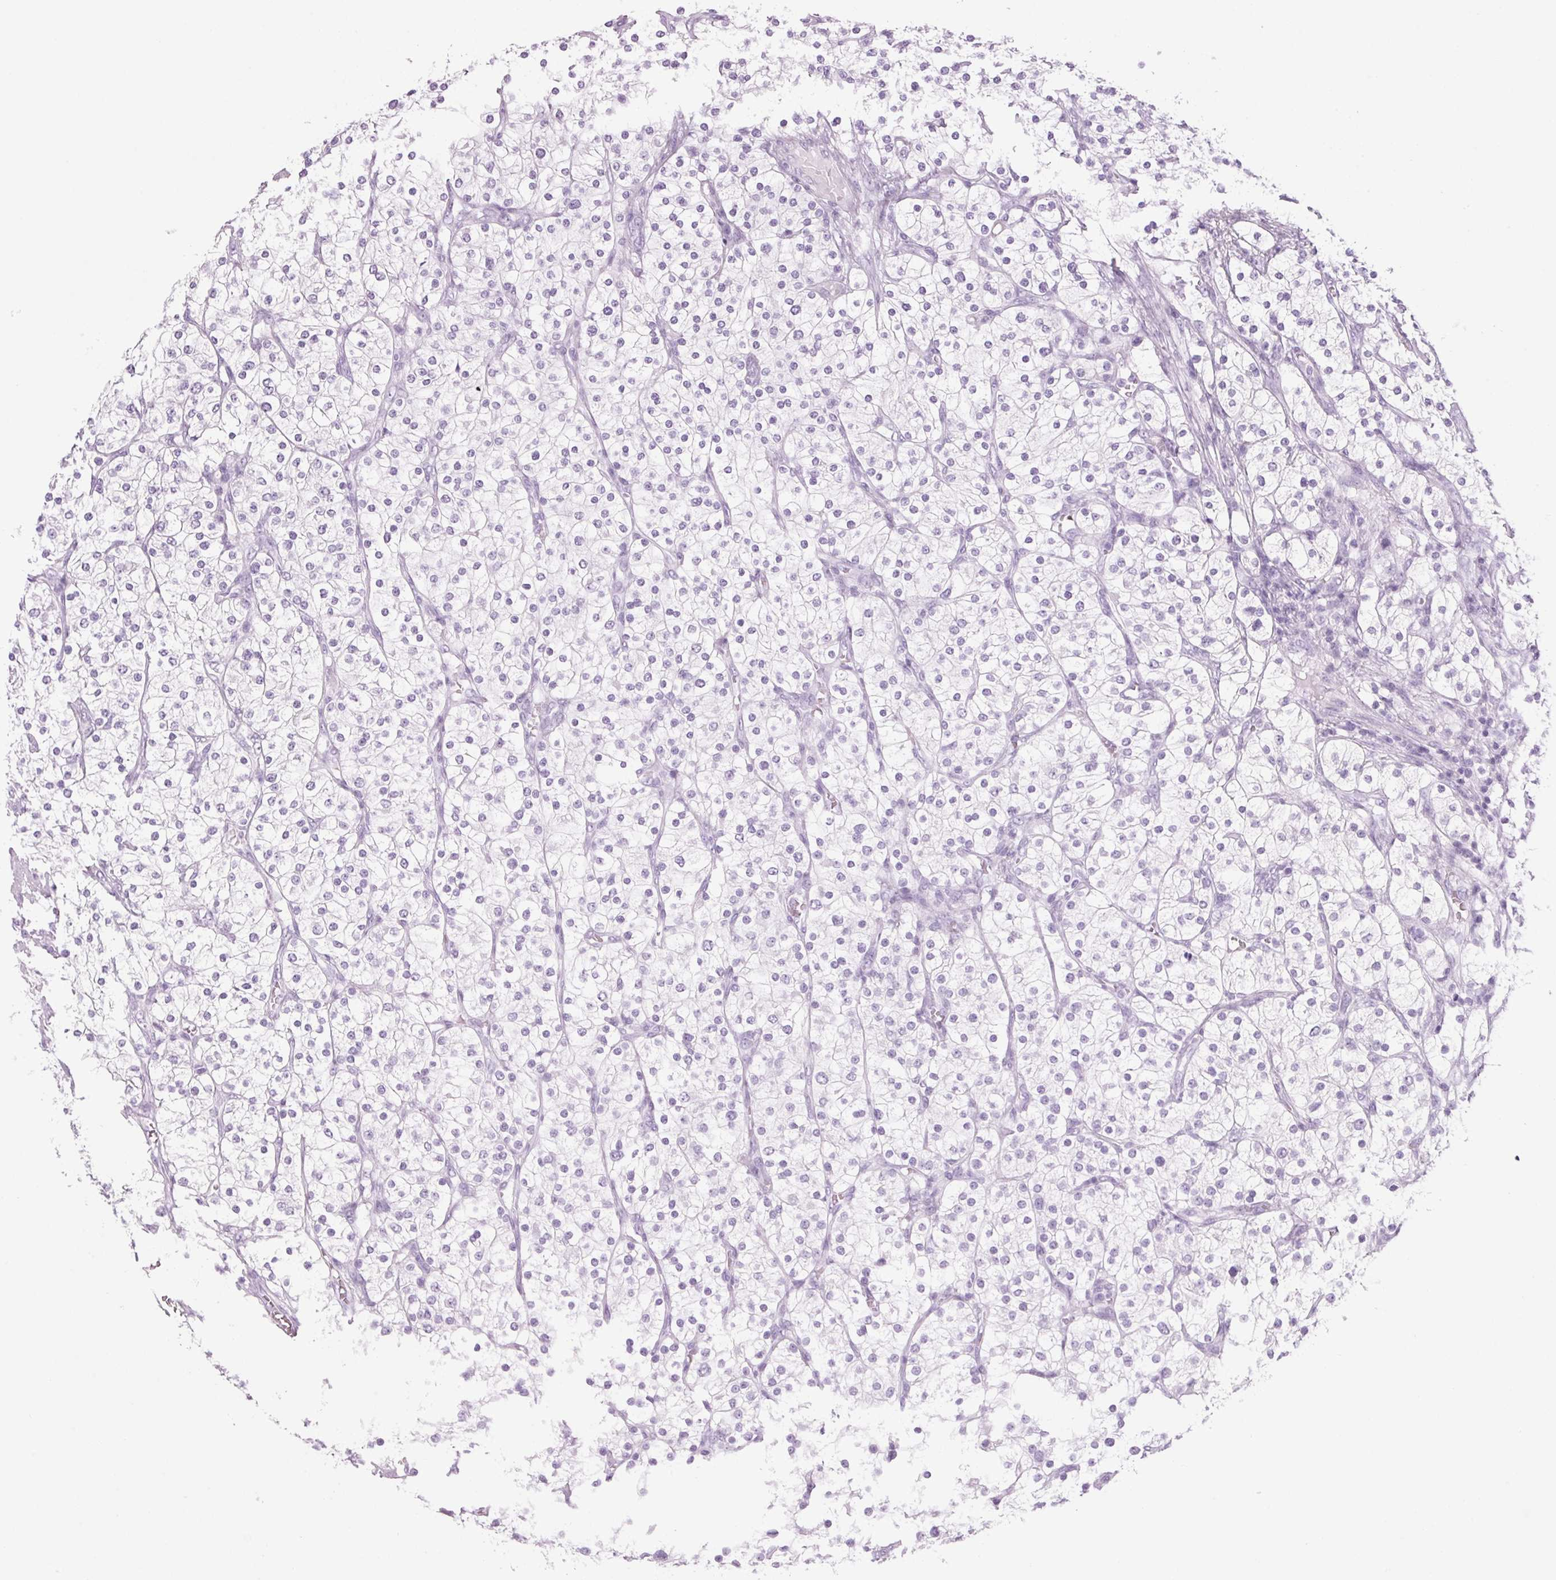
{"staining": {"intensity": "negative", "quantity": "none", "location": "none"}, "tissue": "renal cancer", "cell_type": "Tumor cells", "image_type": "cancer", "snomed": [{"axis": "morphology", "description": "Adenocarcinoma, NOS"}, {"axis": "topography", "description": "Kidney"}], "caption": "Tumor cells are negative for brown protein staining in renal adenocarcinoma.", "gene": "PPP1R1A", "patient": {"sex": "male", "age": 80}}